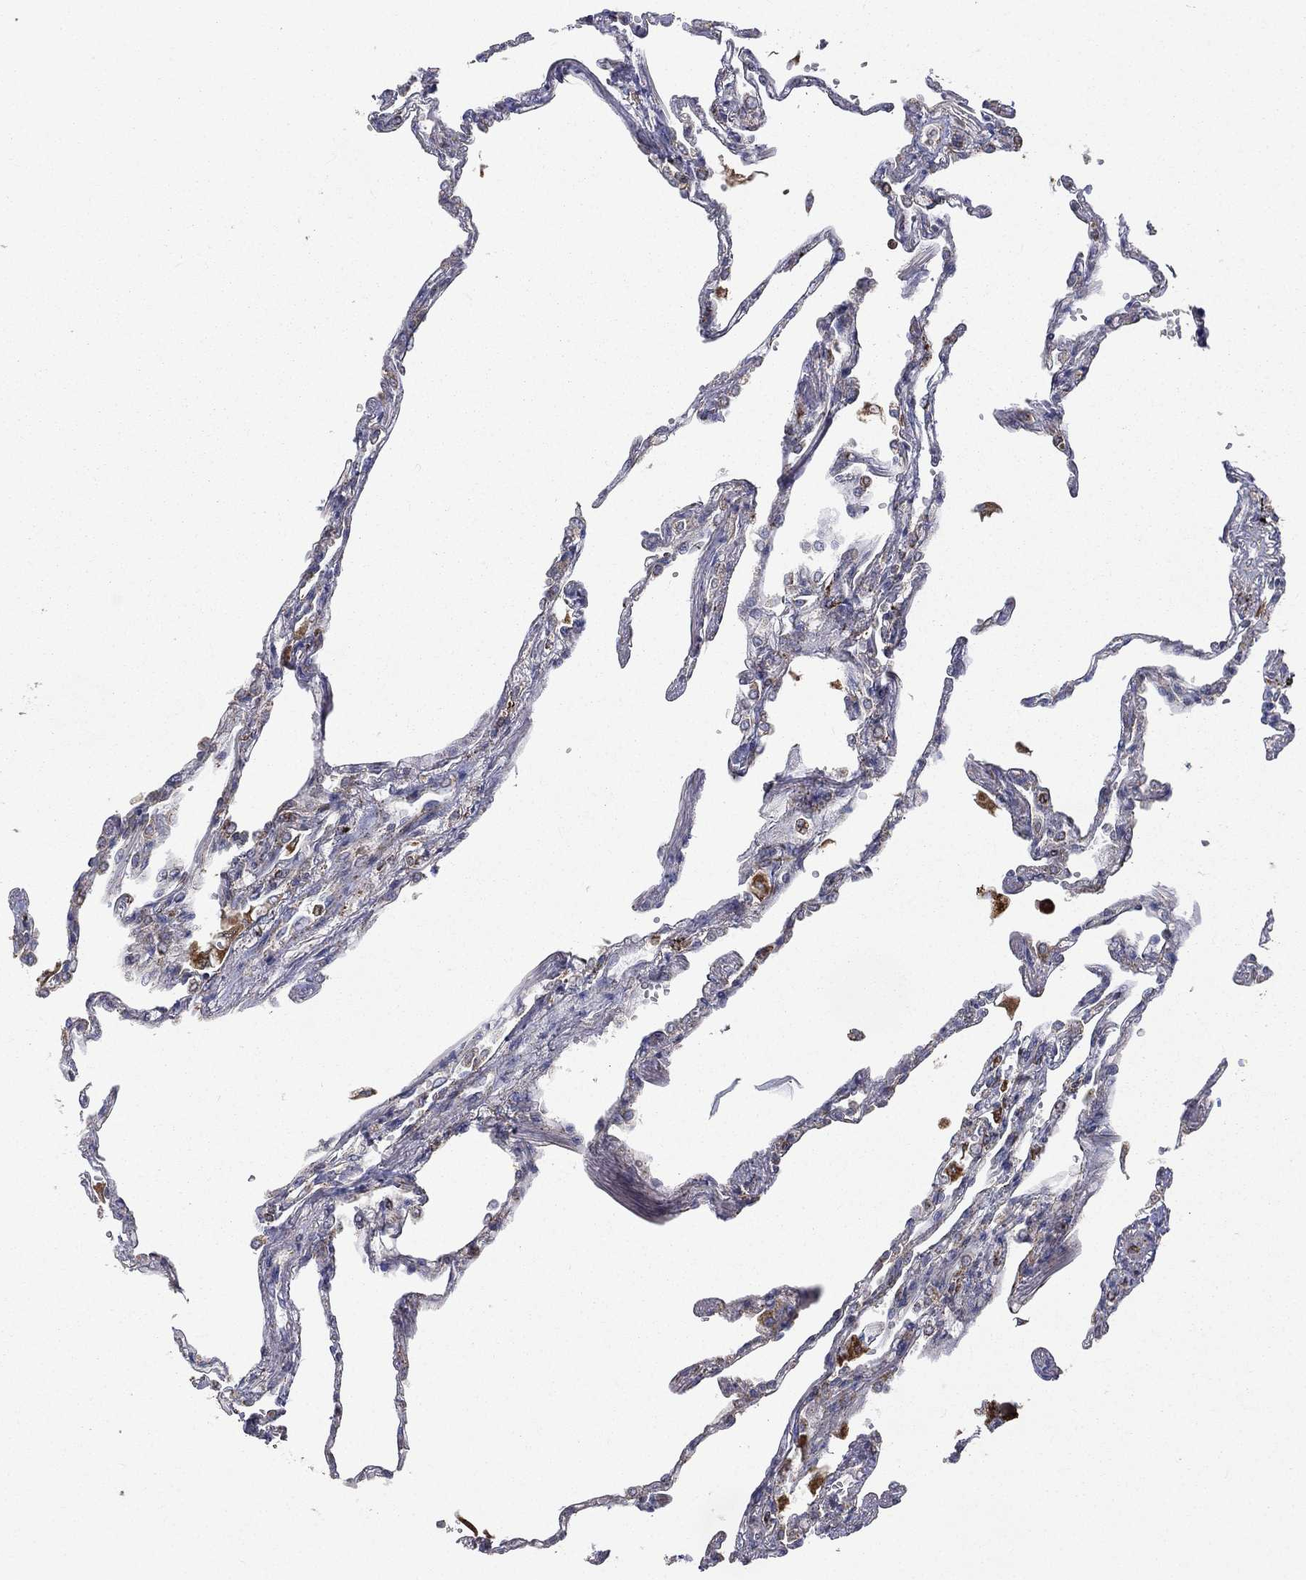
{"staining": {"intensity": "strong", "quantity": "<25%", "location": "cytoplasmic/membranous"}, "tissue": "lung", "cell_type": "Alveolar cells", "image_type": "normal", "snomed": [{"axis": "morphology", "description": "Normal tissue, NOS"}, {"axis": "topography", "description": "Lung"}], "caption": "Immunohistochemical staining of normal lung displays medium levels of strong cytoplasmic/membranous positivity in about <25% of alveolar cells.", "gene": "RIN3", "patient": {"sex": "male", "age": 78}}